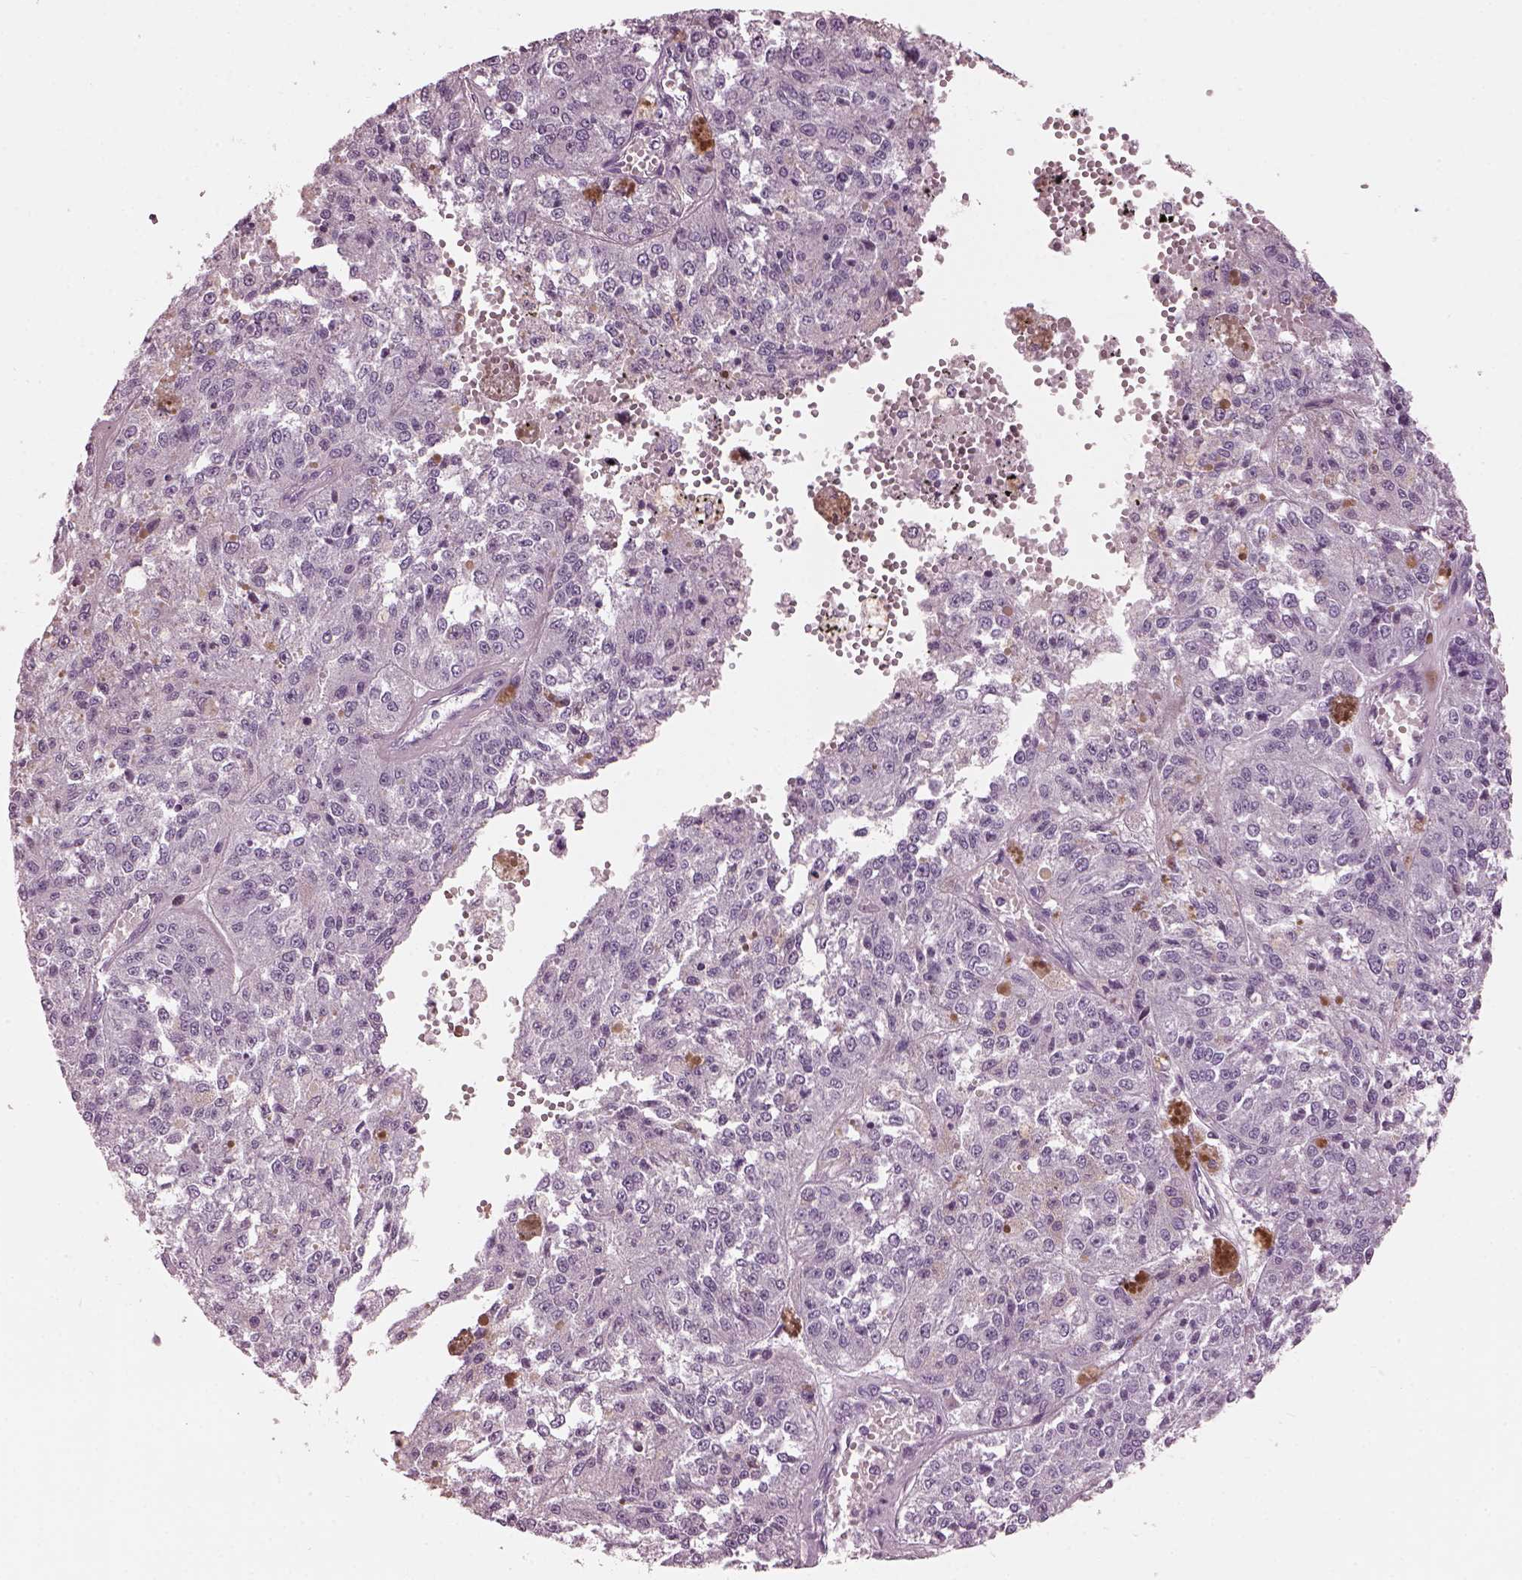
{"staining": {"intensity": "negative", "quantity": "none", "location": "none"}, "tissue": "melanoma", "cell_type": "Tumor cells", "image_type": "cancer", "snomed": [{"axis": "morphology", "description": "Malignant melanoma, Metastatic site"}, {"axis": "topography", "description": "Lymph node"}], "caption": "This is a histopathology image of IHC staining of malignant melanoma (metastatic site), which shows no staining in tumor cells.", "gene": "HYDIN", "patient": {"sex": "female", "age": 64}}